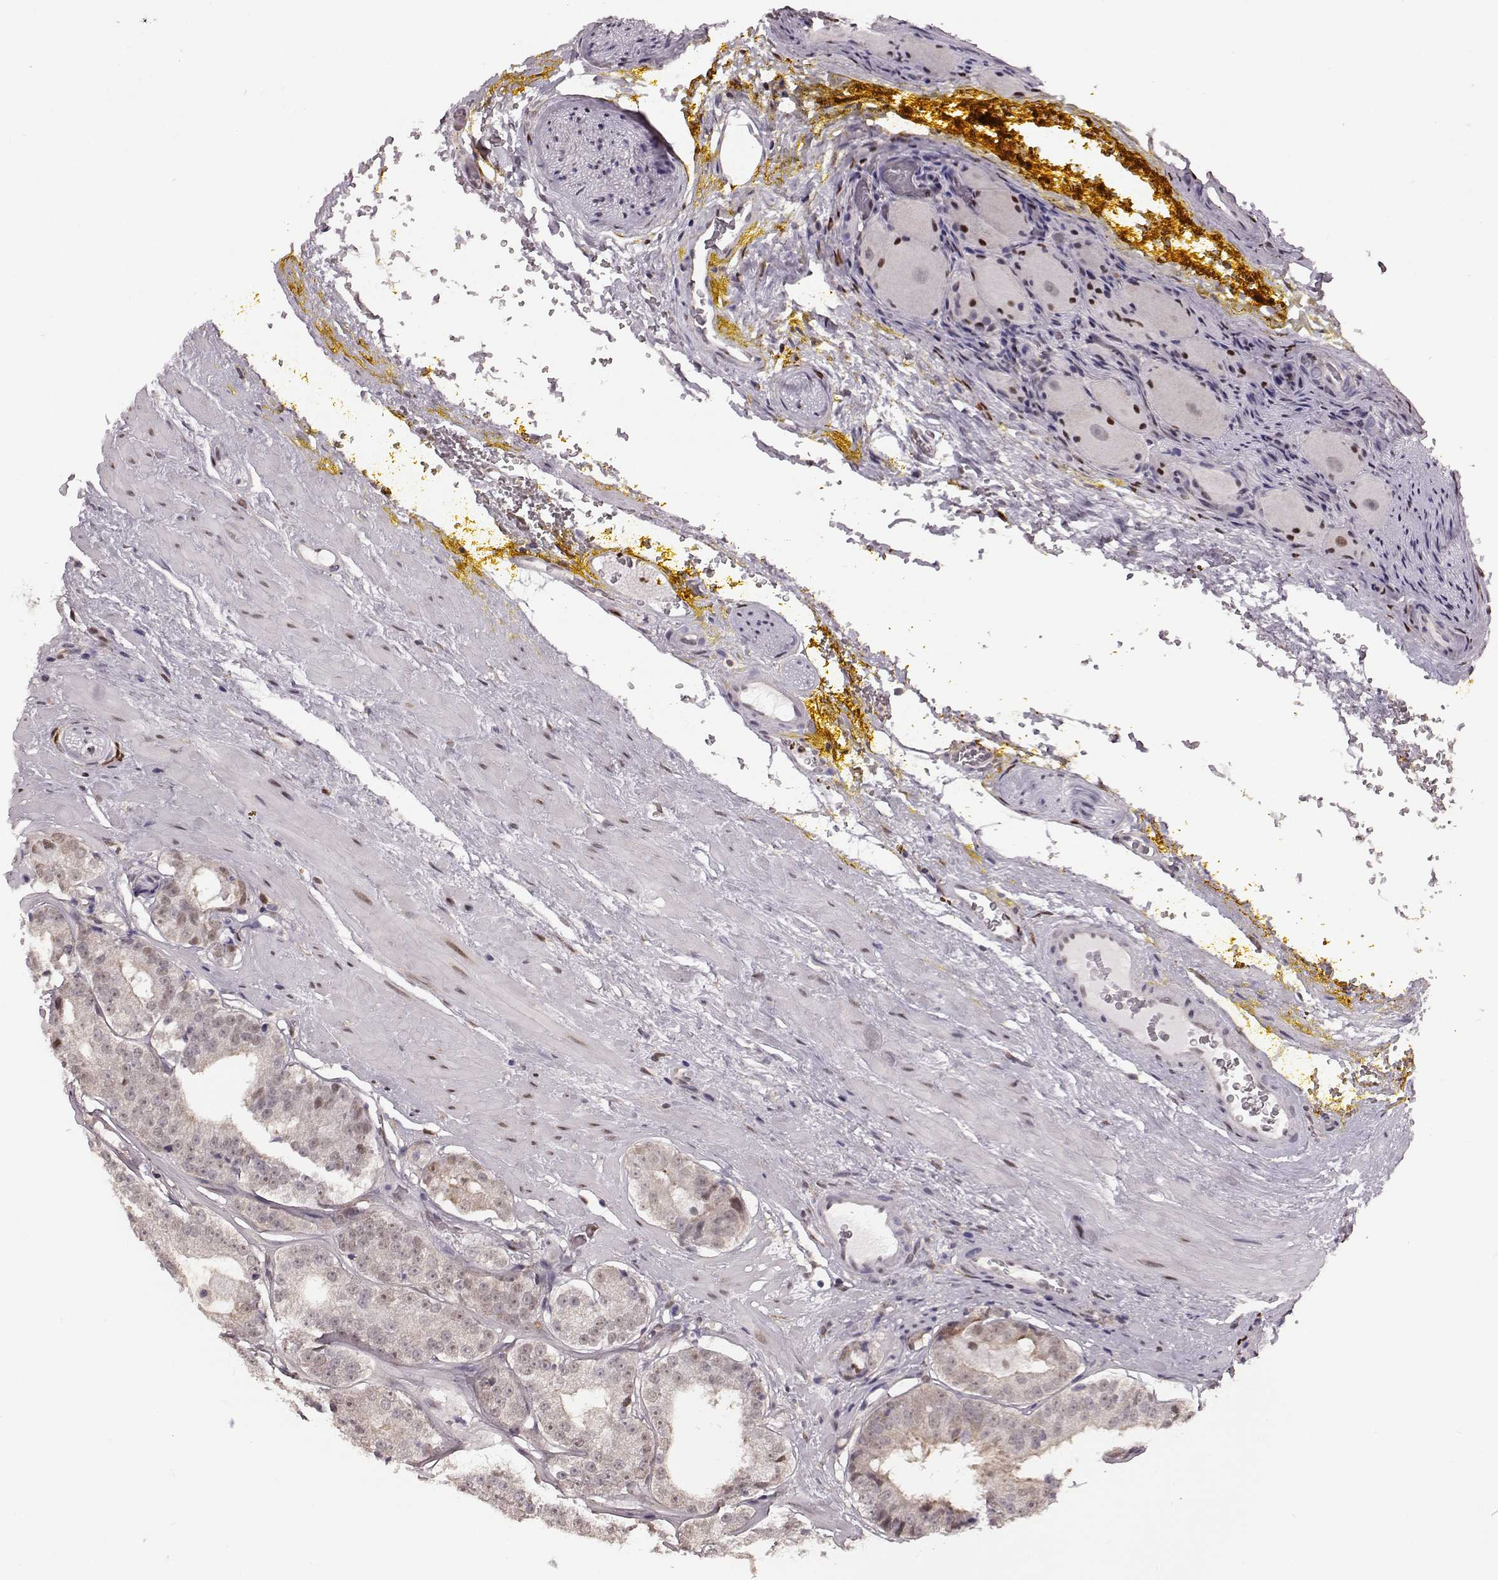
{"staining": {"intensity": "weak", "quantity": "<25%", "location": "nuclear"}, "tissue": "prostate cancer", "cell_type": "Tumor cells", "image_type": "cancer", "snomed": [{"axis": "morphology", "description": "Adenocarcinoma, Low grade"}, {"axis": "topography", "description": "Prostate"}], "caption": "High power microscopy photomicrograph of an immunohistochemistry image of low-grade adenocarcinoma (prostate), revealing no significant staining in tumor cells.", "gene": "KLF6", "patient": {"sex": "male", "age": 60}}